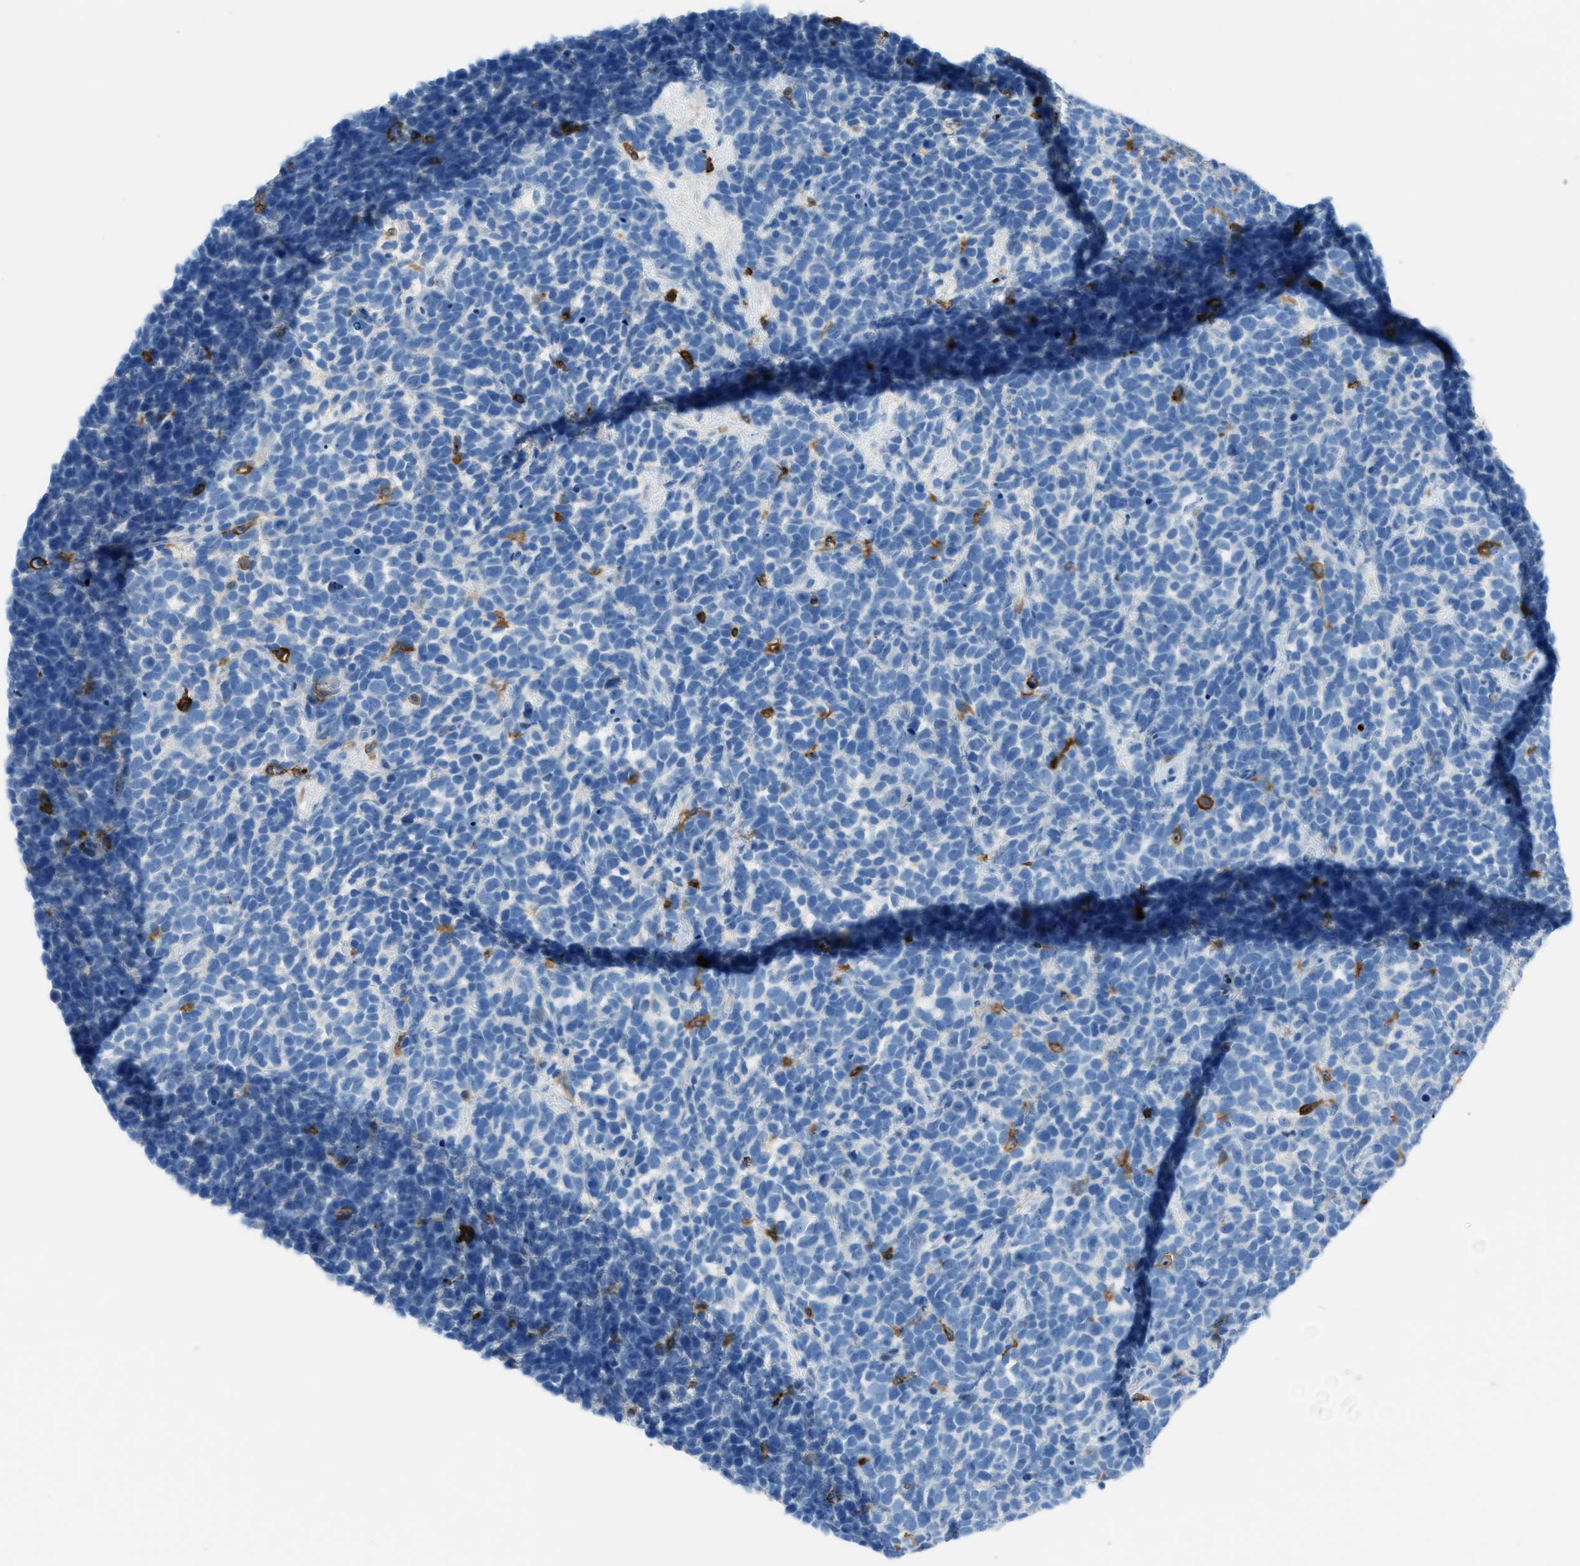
{"staining": {"intensity": "negative", "quantity": "none", "location": "none"}, "tissue": "urothelial cancer", "cell_type": "Tumor cells", "image_type": "cancer", "snomed": [{"axis": "morphology", "description": "Urothelial carcinoma, High grade"}, {"axis": "topography", "description": "Urinary bladder"}], "caption": "Immunohistochemistry of human urothelial carcinoma (high-grade) displays no staining in tumor cells. (DAB (3,3'-diaminobenzidine) IHC with hematoxylin counter stain).", "gene": "ITGB2", "patient": {"sex": "female", "age": 82}}